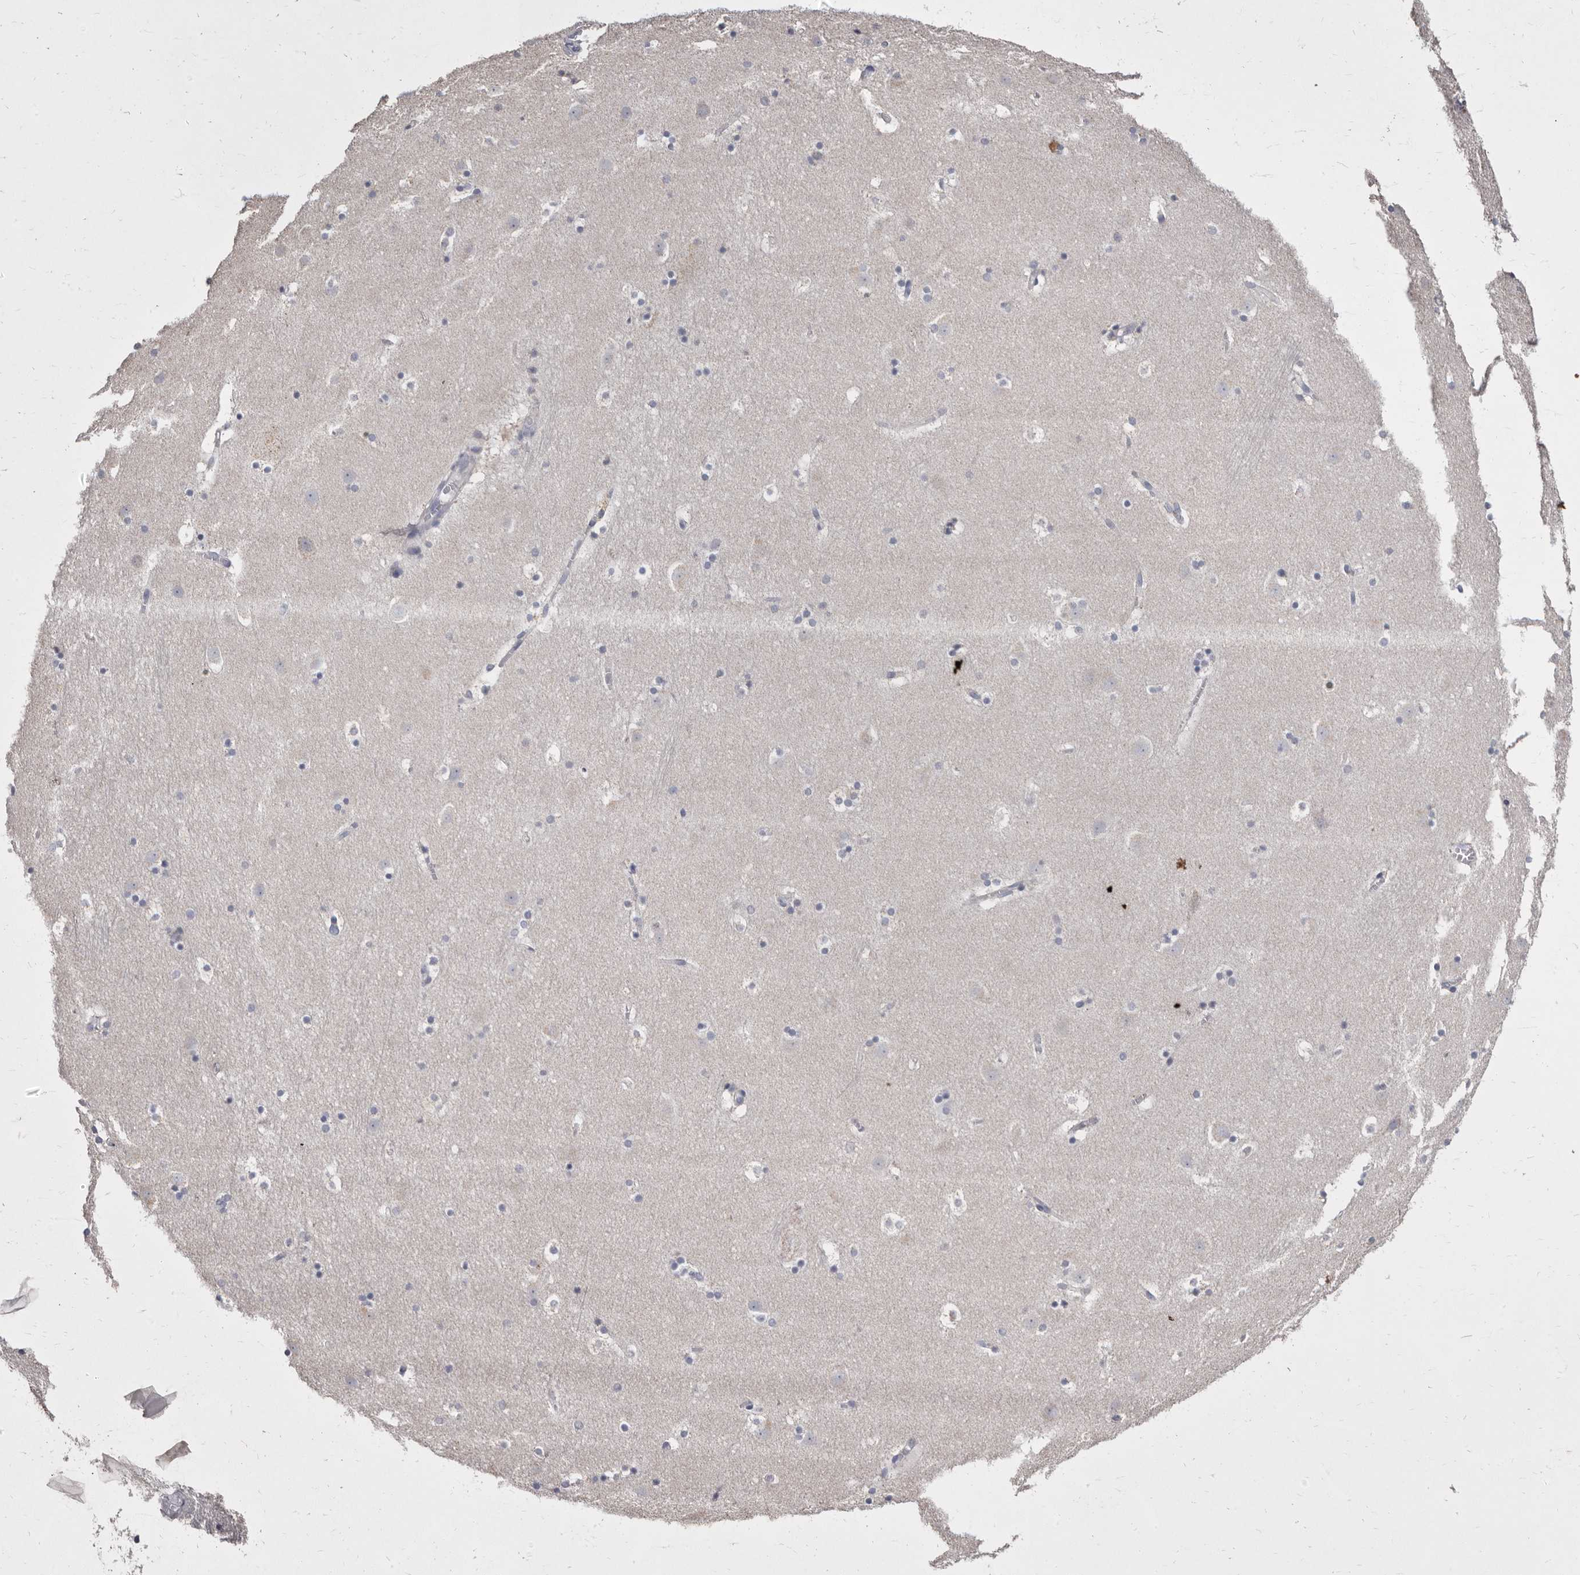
{"staining": {"intensity": "negative", "quantity": "none", "location": "none"}, "tissue": "caudate", "cell_type": "Glial cells", "image_type": "normal", "snomed": [{"axis": "morphology", "description": "Normal tissue, NOS"}, {"axis": "topography", "description": "Lateral ventricle wall"}], "caption": "Immunohistochemical staining of normal caudate shows no significant positivity in glial cells.", "gene": "CYP2E1", "patient": {"sex": "male", "age": 45}}